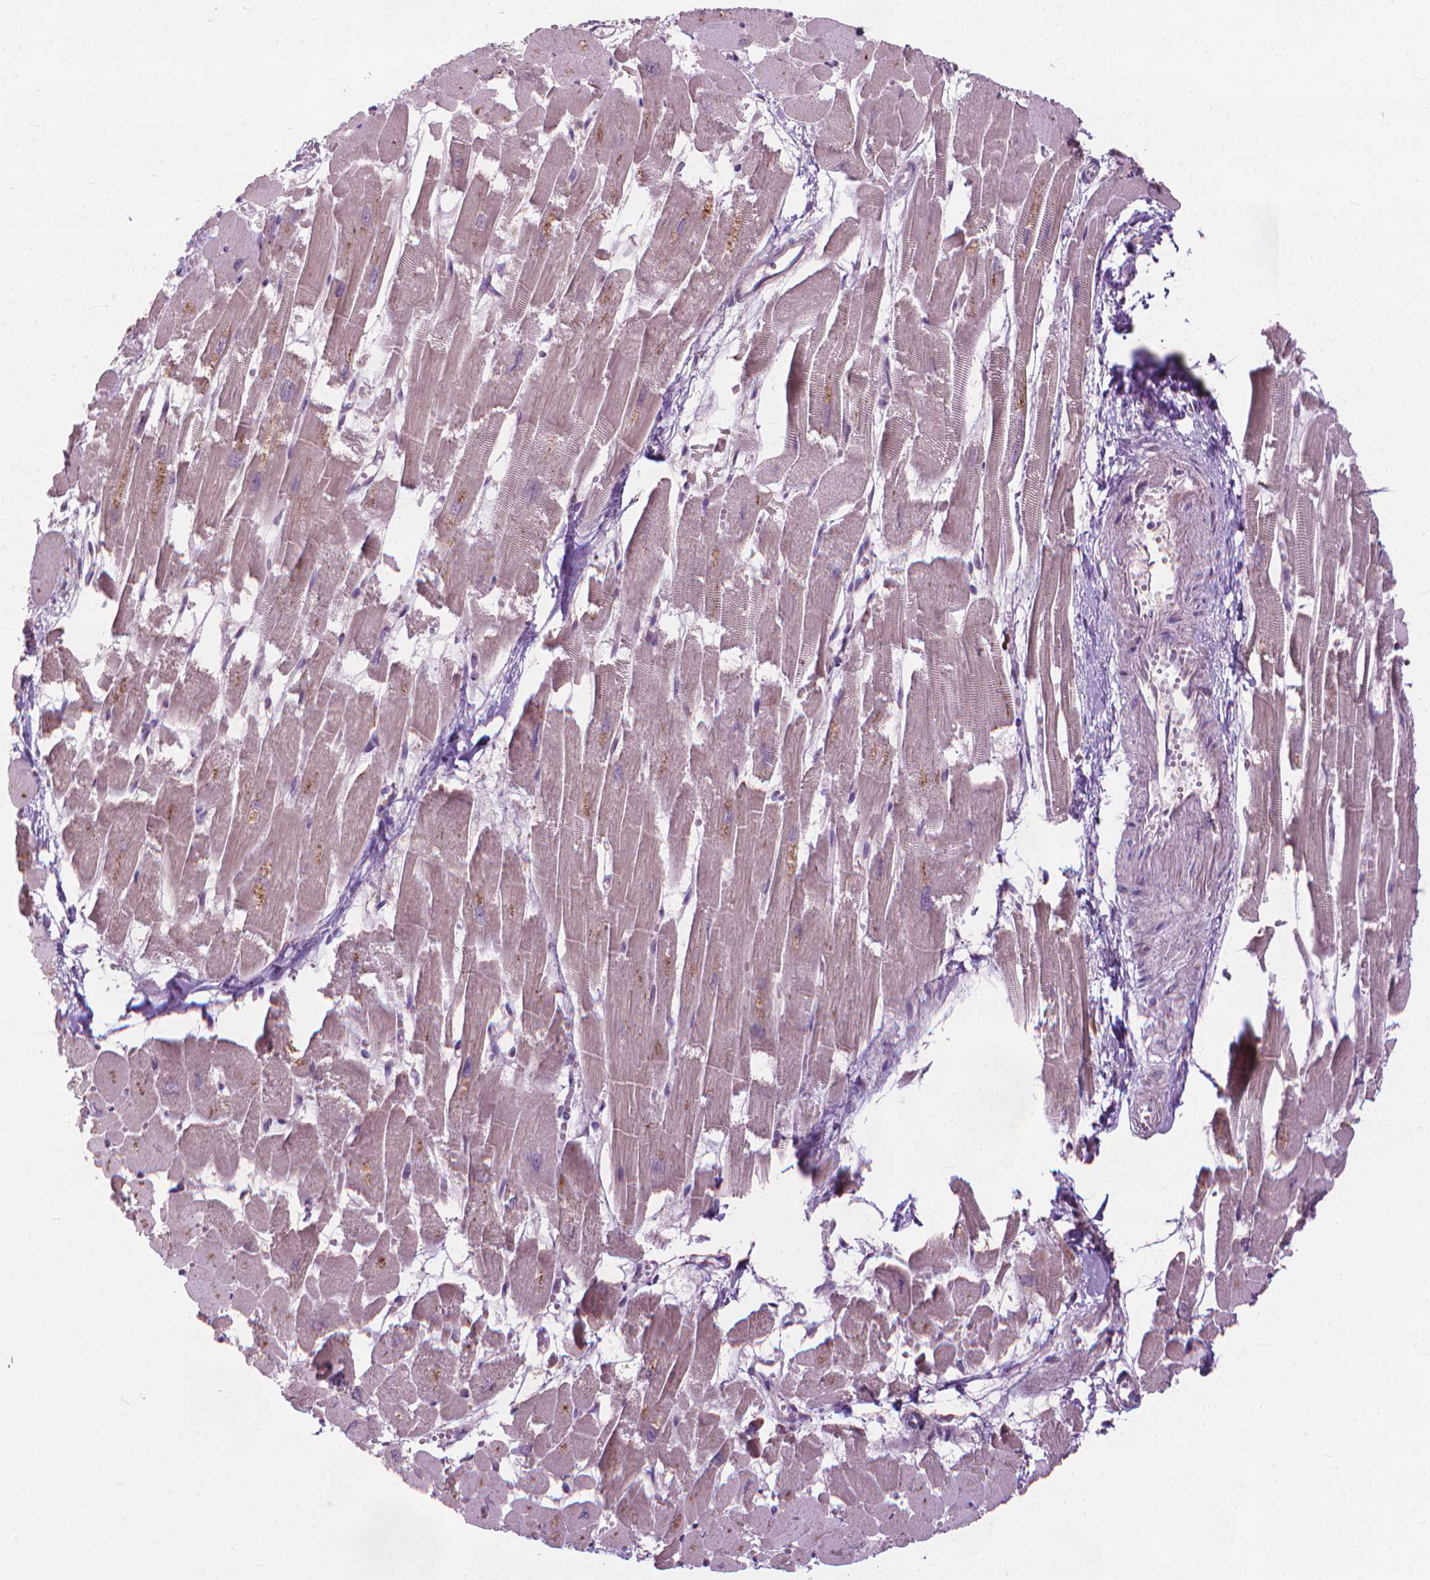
{"staining": {"intensity": "weak", "quantity": "25%-75%", "location": "cytoplasmic/membranous"}, "tissue": "heart muscle", "cell_type": "Cardiomyocytes", "image_type": "normal", "snomed": [{"axis": "morphology", "description": "Normal tissue, NOS"}, {"axis": "topography", "description": "Heart"}], "caption": "An IHC micrograph of unremarkable tissue is shown. Protein staining in brown labels weak cytoplasmic/membranous positivity in heart muscle within cardiomyocytes.", "gene": "NUDT1", "patient": {"sex": "female", "age": 52}}